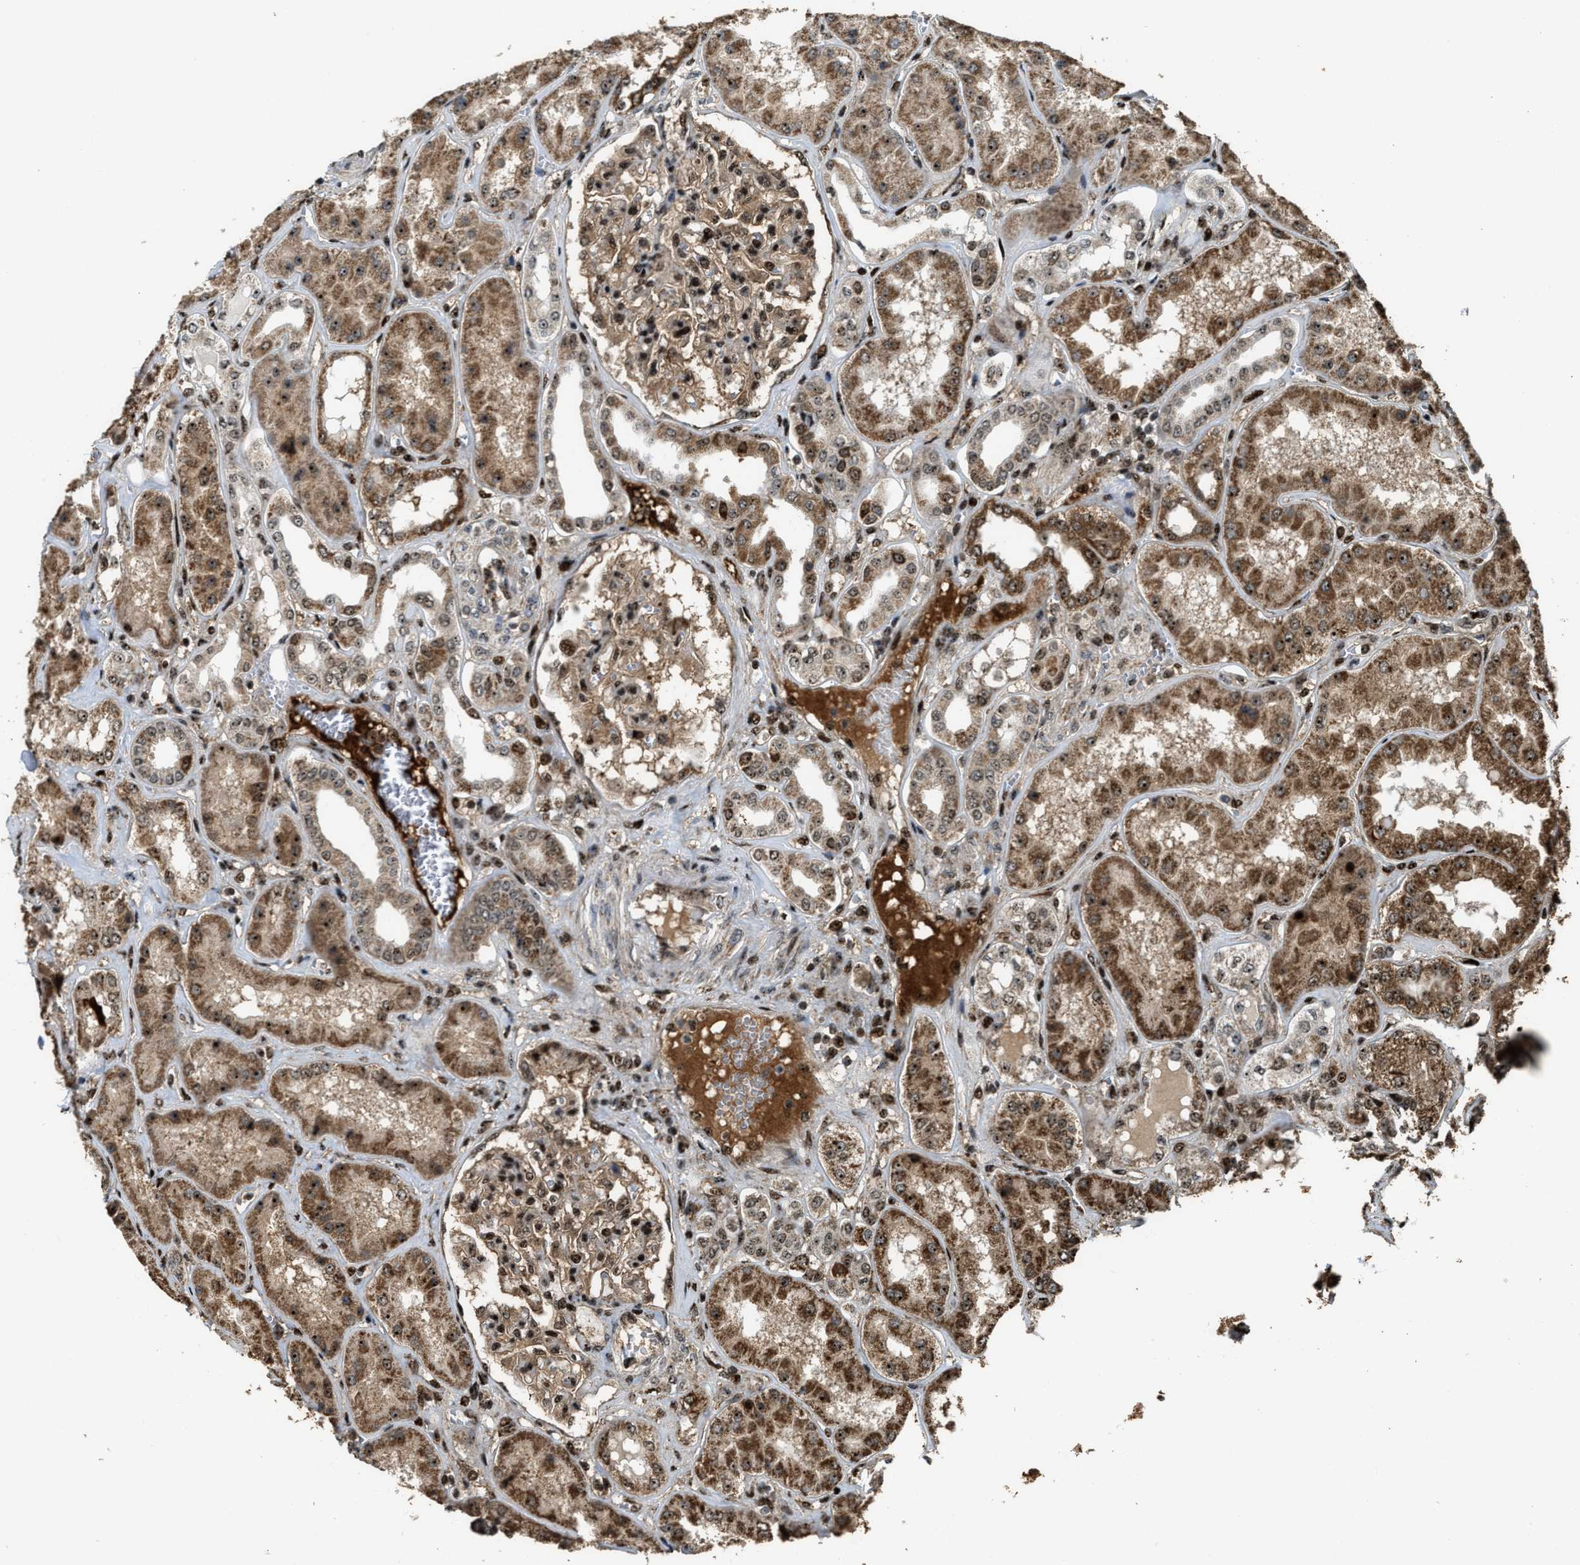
{"staining": {"intensity": "strong", "quantity": "25%-75%", "location": "cytoplasmic/membranous,nuclear"}, "tissue": "kidney", "cell_type": "Cells in glomeruli", "image_type": "normal", "snomed": [{"axis": "morphology", "description": "Normal tissue, NOS"}, {"axis": "topography", "description": "Kidney"}], "caption": "Unremarkable kidney shows strong cytoplasmic/membranous,nuclear staining in about 25%-75% of cells in glomeruli The protein is shown in brown color, while the nuclei are stained blue..", "gene": "ZNF687", "patient": {"sex": "female", "age": 56}}